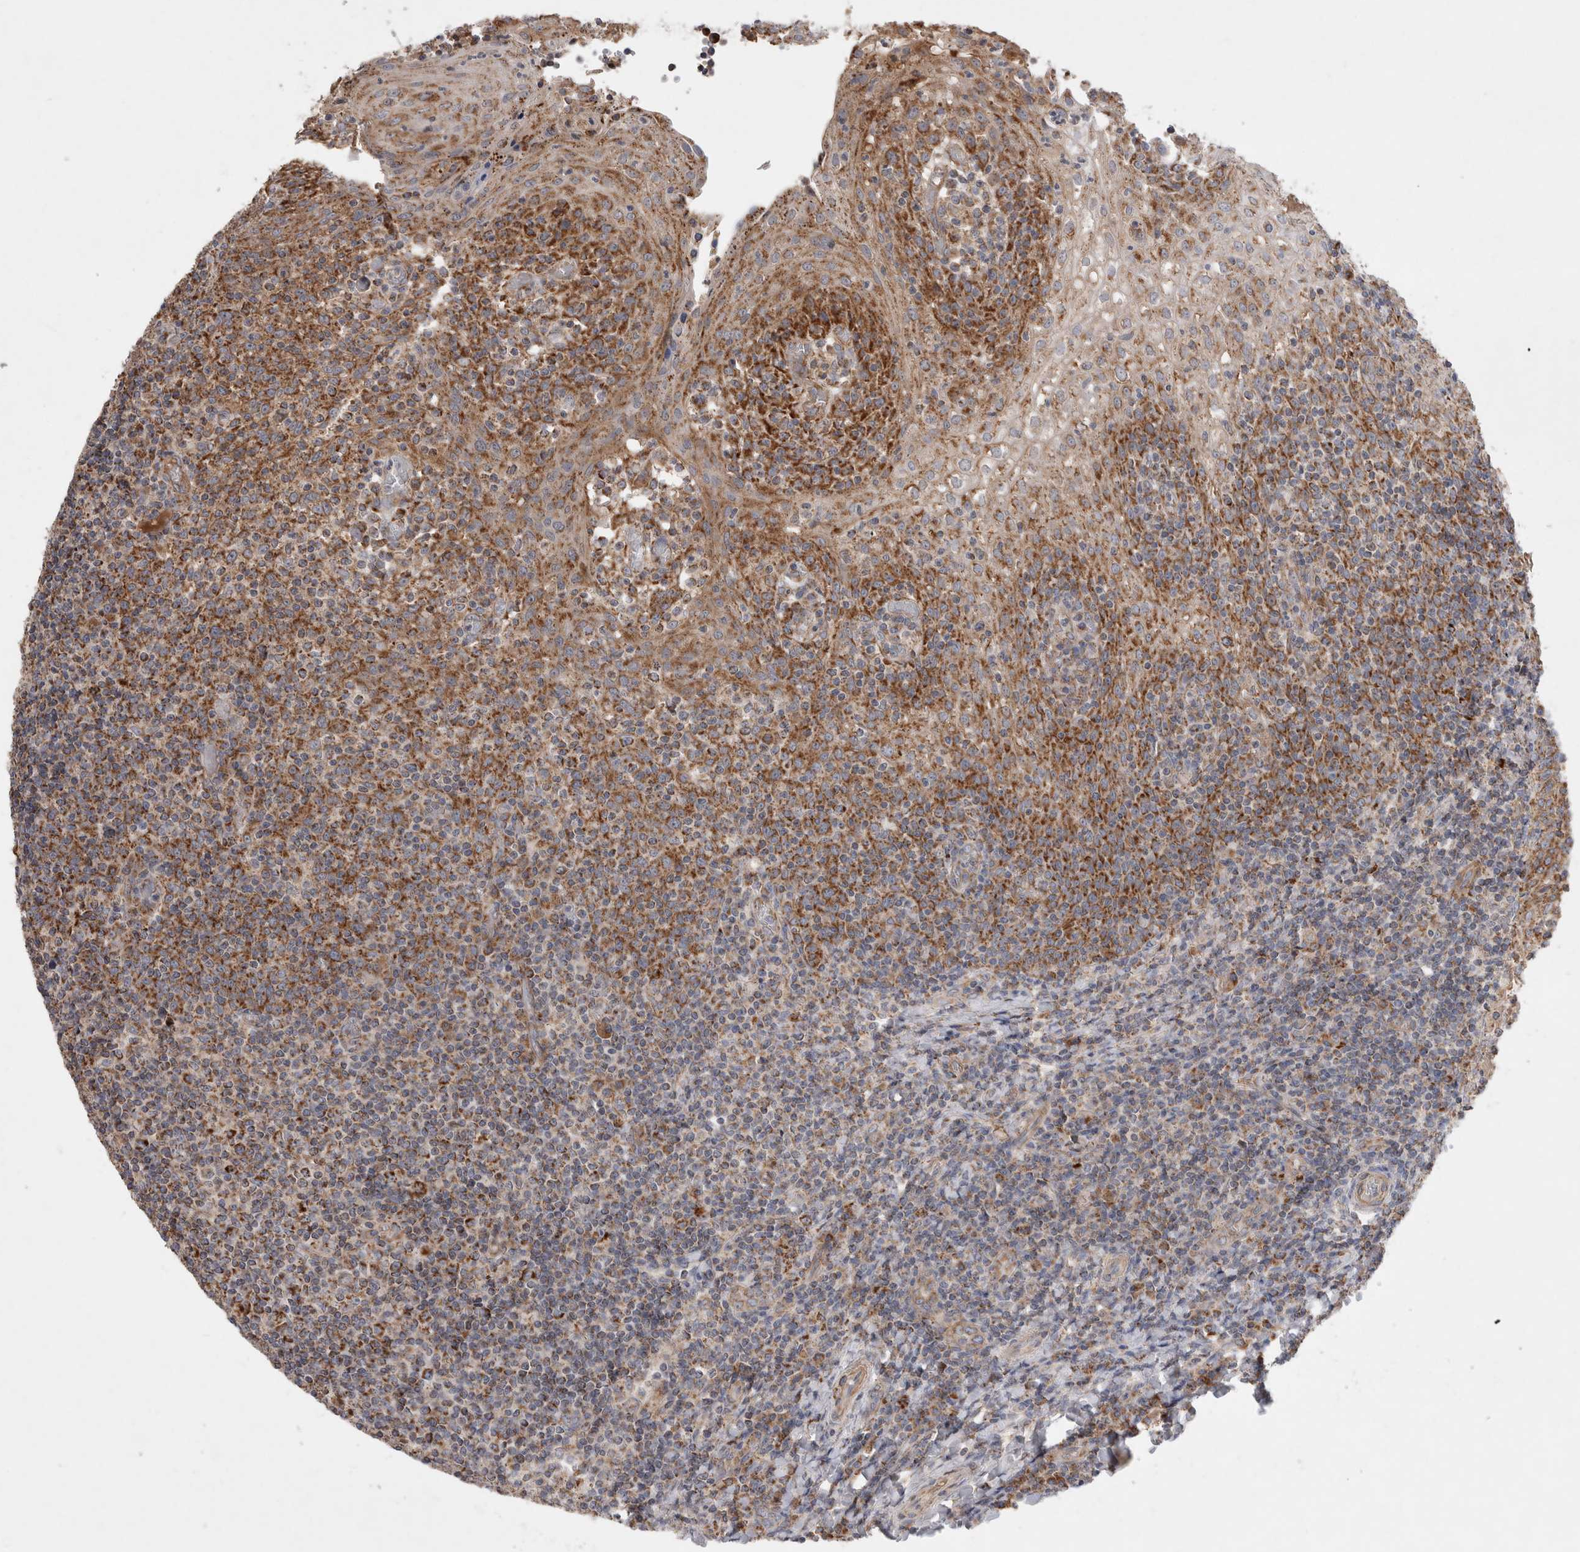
{"staining": {"intensity": "moderate", "quantity": ">75%", "location": "cytoplasmic/membranous"}, "tissue": "tonsil", "cell_type": "Germinal center cells", "image_type": "normal", "snomed": [{"axis": "morphology", "description": "Normal tissue, NOS"}, {"axis": "topography", "description": "Tonsil"}], "caption": "Human tonsil stained for a protein (brown) exhibits moderate cytoplasmic/membranous positive expression in approximately >75% of germinal center cells.", "gene": "MRPS28", "patient": {"sex": "female", "age": 19}}